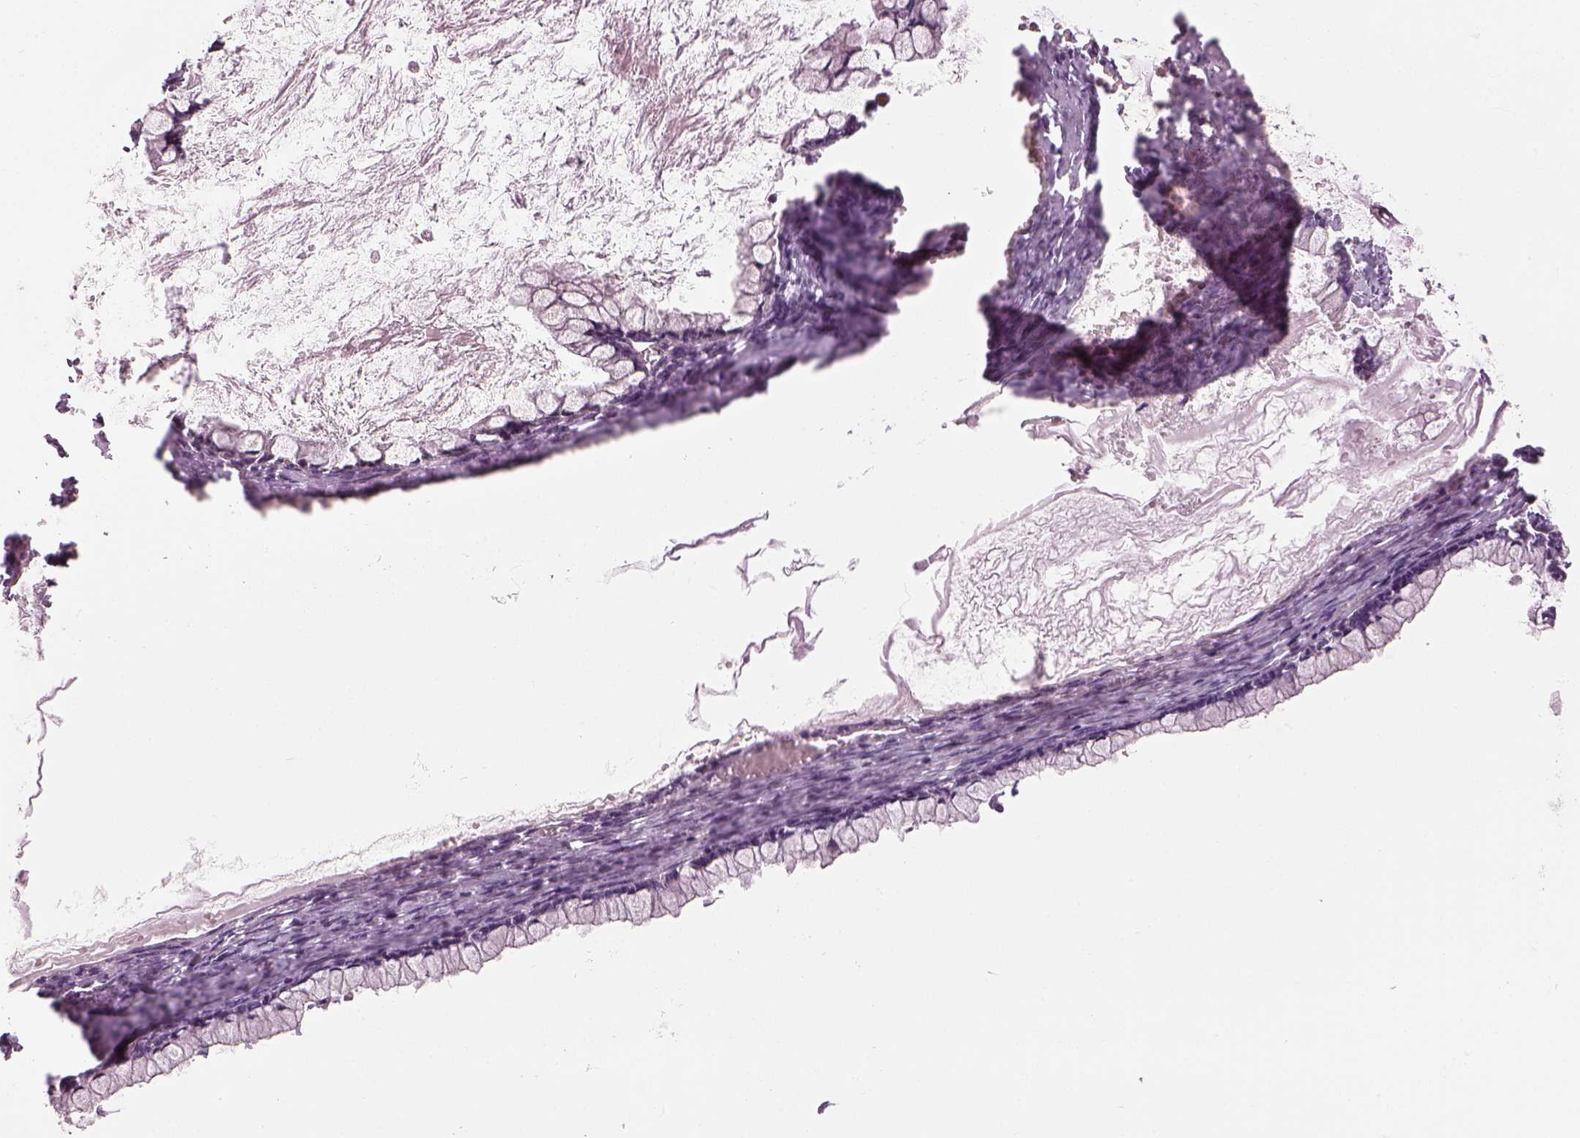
{"staining": {"intensity": "negative", "quantity": "none", "location": "none"}, "tissue": "ovarian cancer", "cell_type": "Tumor cells", "image_type": "cancer", "snomed": [{"axis": "morphology", "description": "Cystadenocarcinoma, mucinous, NOS"}, {"axis": "topography", "description": "Ovary"}], "caption": "High magnification brightfield microscopy of ovarian mucinous cystadenocarcinoma stained with DAB (3,3'-diaminobenzidine) (brown) and counterstained with hematoxylin (blue): tumor cells show no significant expression.", "gene": "LRRIQ3", "patient": {"sex": "female", "age": 67}}